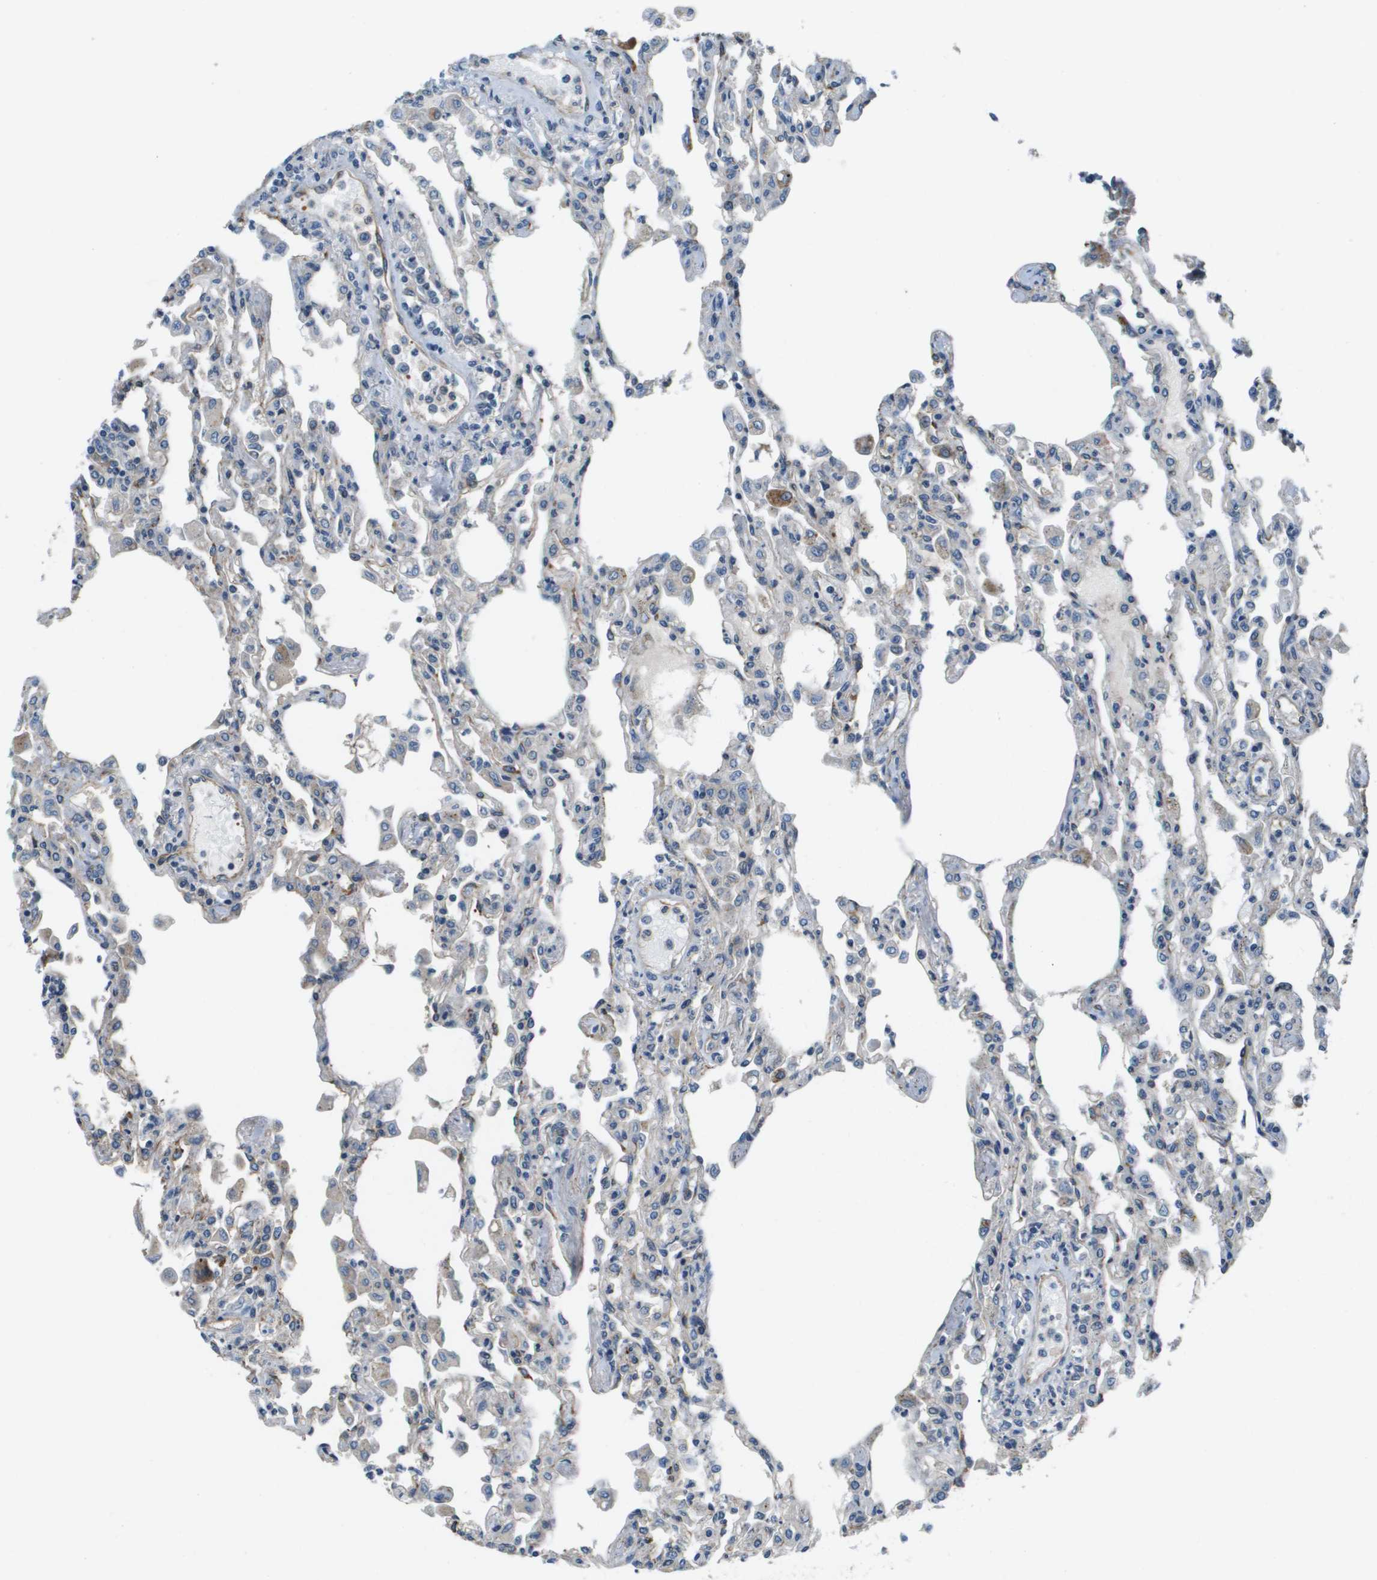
{"staining": {"intensity": "weak", "quantity": "<25%", "location": "cytoplasmic/membranous"}, "tissue": "lung", "cell_type": "Alveolar cells", "image_type": "normal", "snomed": [{"axis": "morphology", "description": "Normal tissue, NOS"}, {"axis": "topography", "description": "Bronchus"}, {"axis": "topography", "description": "Lung"}], "caption": "DAB (3,3'-diaminobenzidine) immunohistochemical staining of normal human lung demonstrates no significant staining in alveolar cells.", "gene": "SAMSN1", "patient": {"sex": "female", "age": 49}}